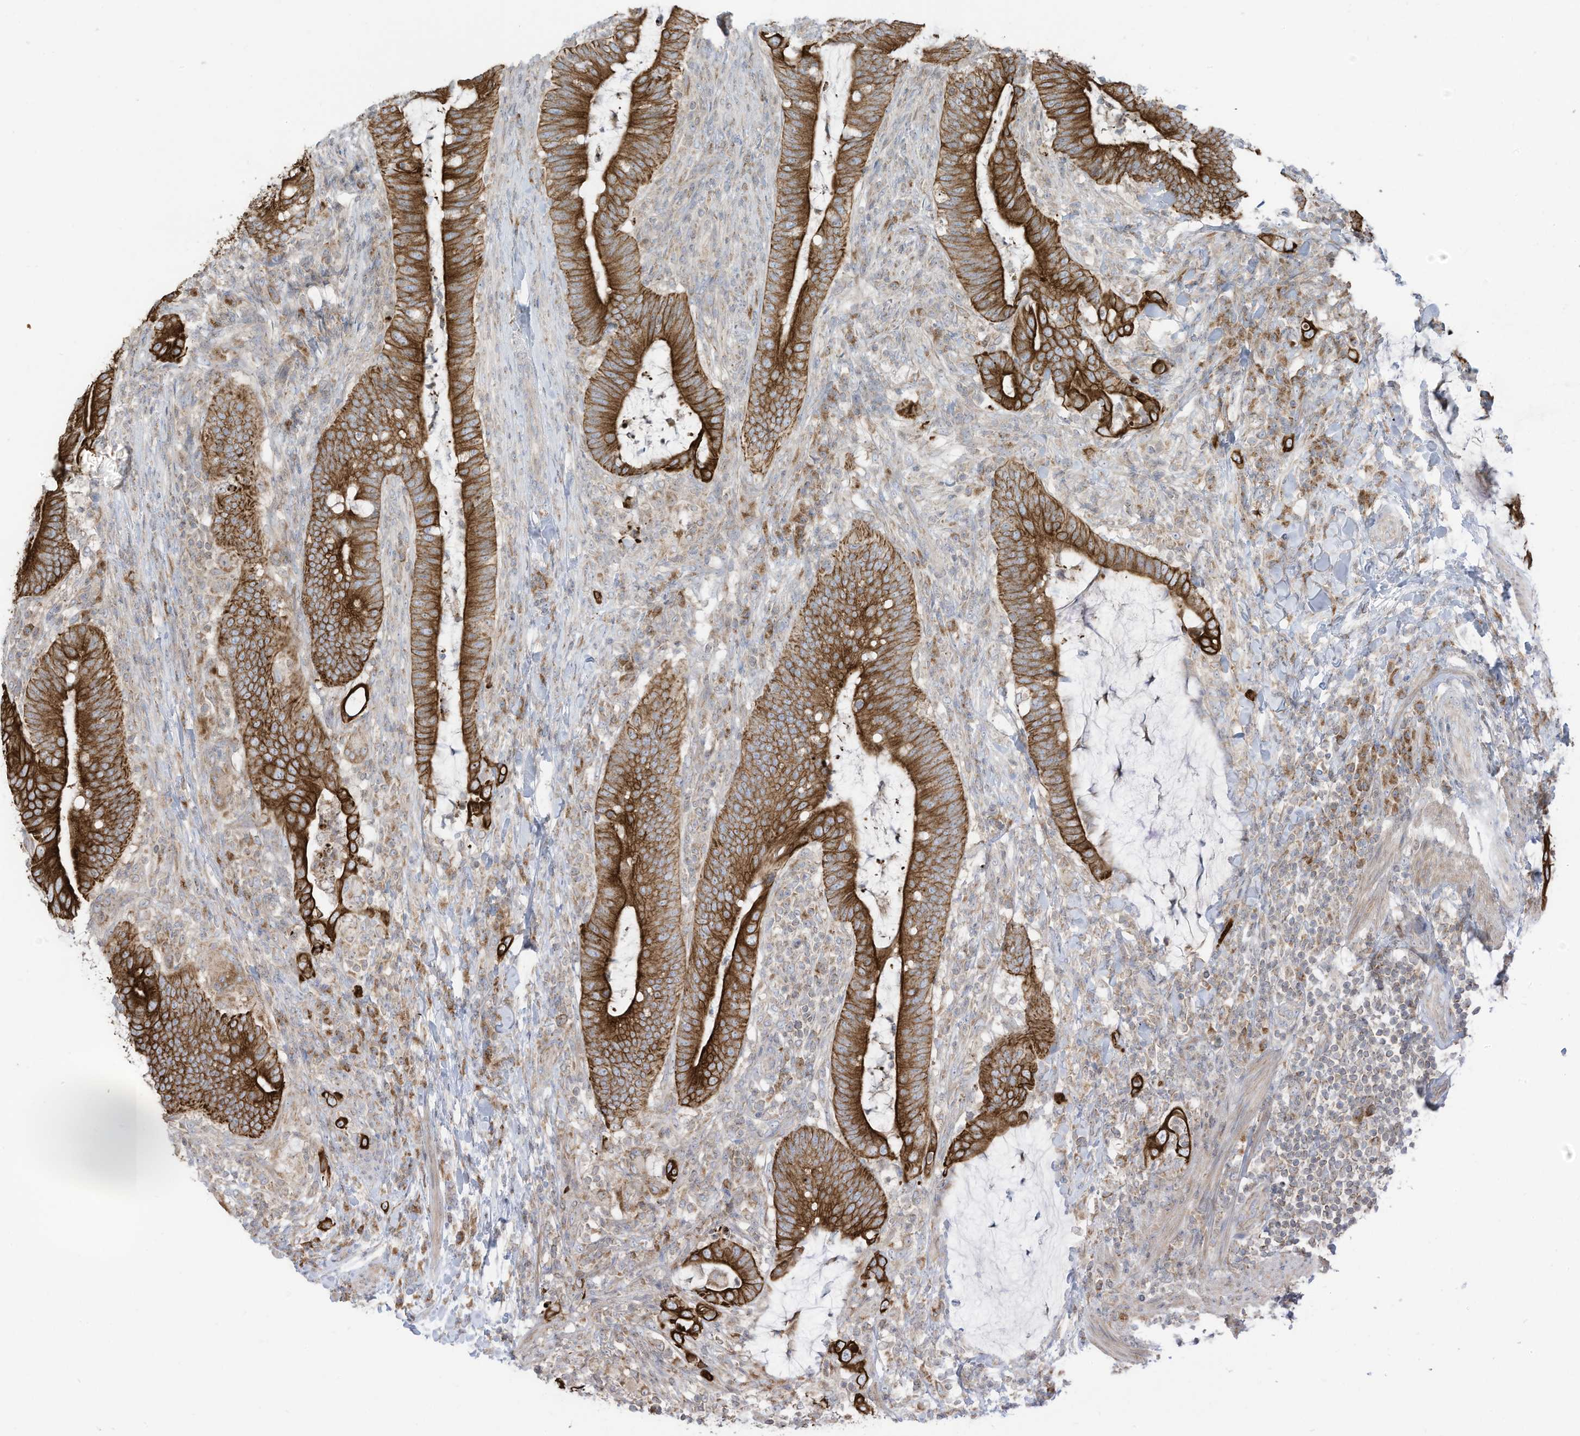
{"staining": {"intensity": "strong", "quantity": ">75%", "location": "cytoplasmic/membranous"}, "tissue": "colorectal cancer", "cell_type": "Tumor cells", "image_type": "cancer", "snomed": [{"axis": "morphology", "description": "Adenocarcinoma, NOS"}, {"axis": "topography", "description": "Colon"}], "caption": "Strong cytoplasmic/membranous staining is seen in approximately >75% of tumor cells in colorectal adenocarcinoma. (Brightfield microscopy of DAB IHC at high magnification).", "gene": "CGAS", "patient": {"sex": "female", "age": 66}}